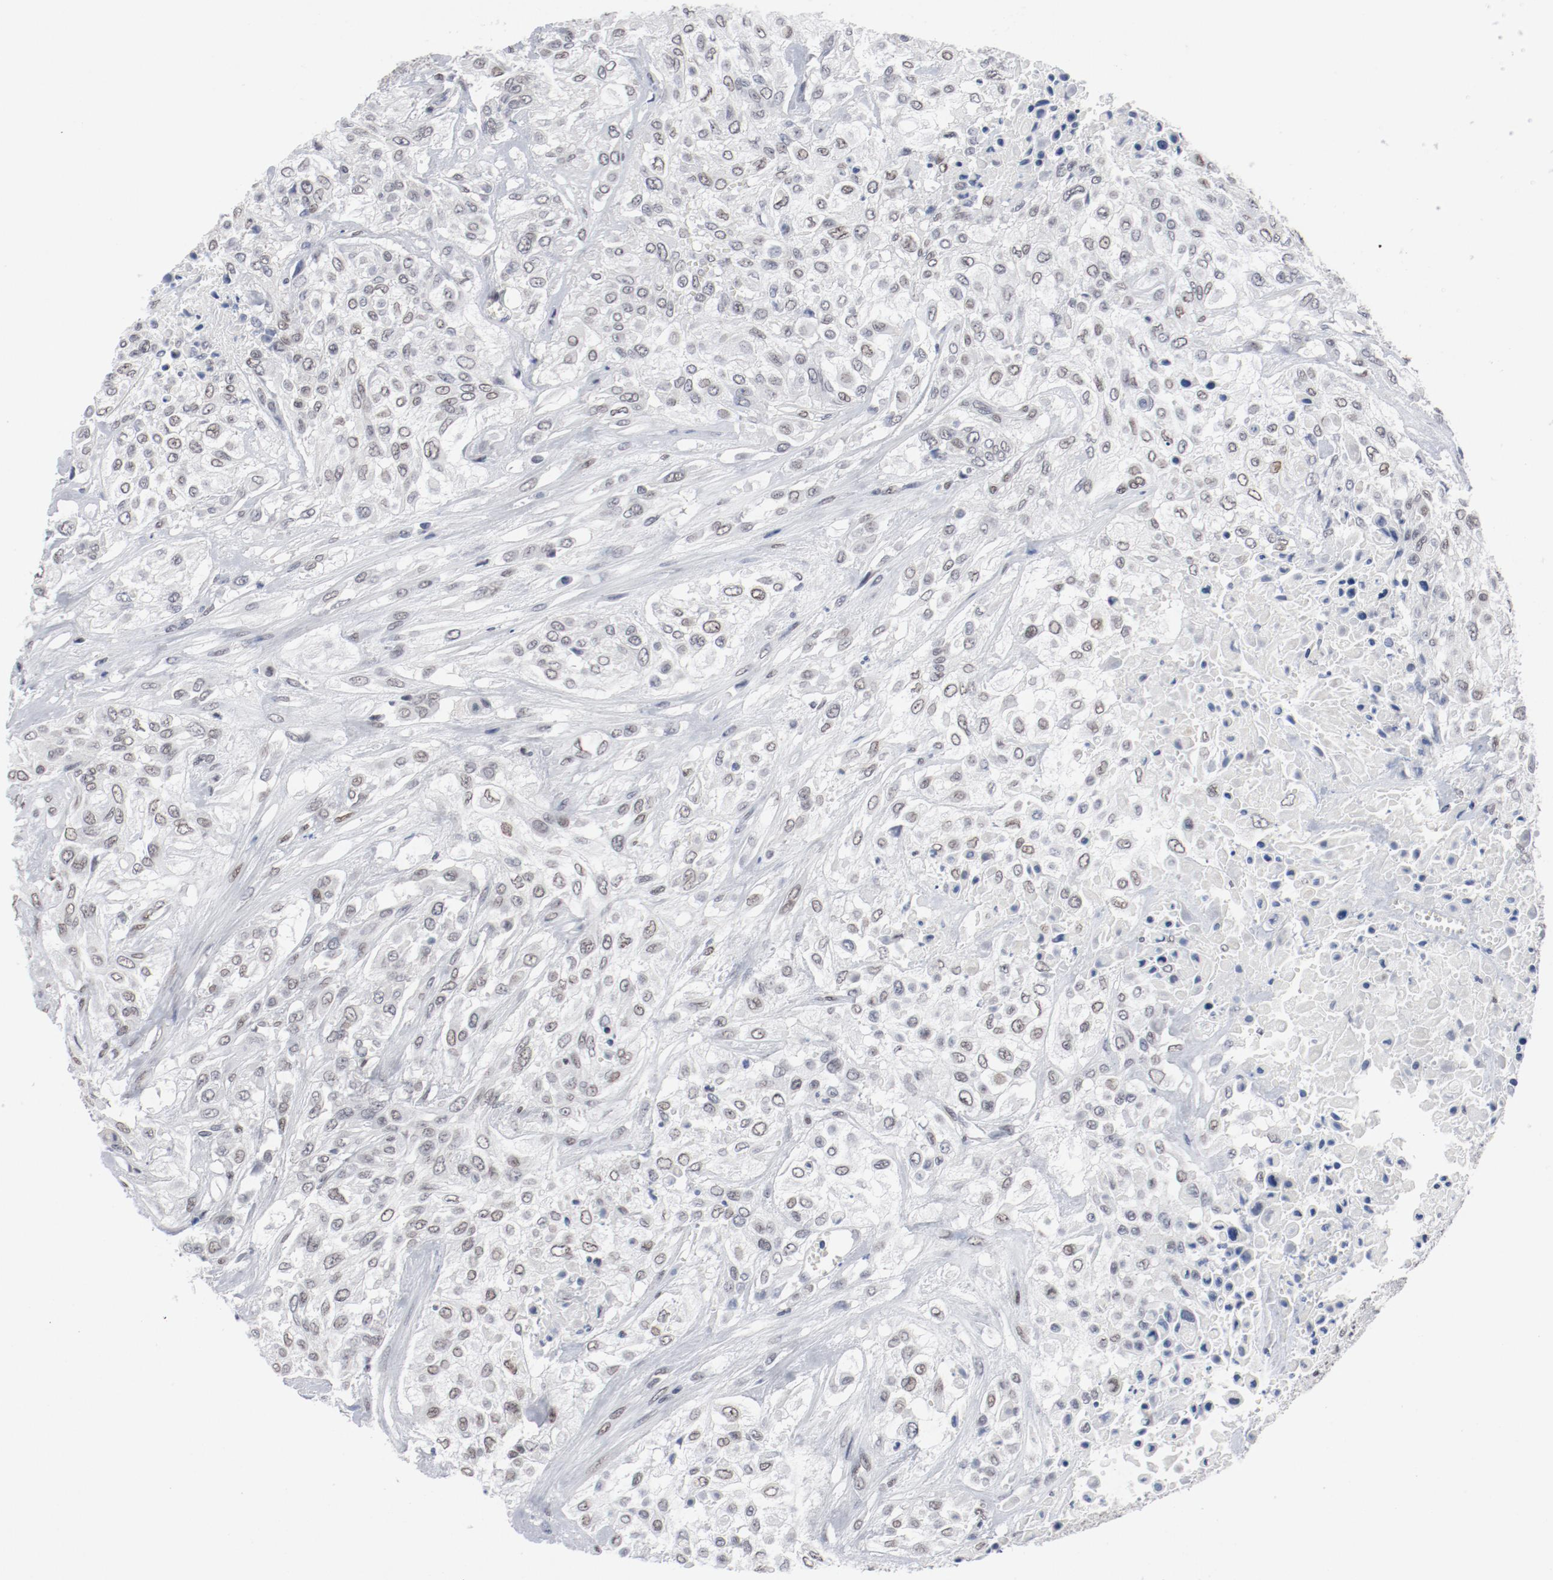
{"staining": {"intensity": "moderate", "quantity": ">75%", "location": "nuclear"}, "tissue": "urothelial cancer", "cell_type": "Tumor cells", "image_type": "cancer", "snomed": [{"axis": "morphology", "description": "Urothelial carcinoma, High grade"}, {"axis": "topography", "description": "Urinary bladder"}], "caption": "Tumor cells reveal moderate nuclear expression in approximately >75% of cells in urothelial carcinoma (high-grade). (Stains: DAB (3,3'-diaminobenzidine) in brown, nuclei in blue, Microscopy: brightfield microscopy at high magnification).", "gene": "ARNT", "patient": {"sex": "male", "age": 57}}